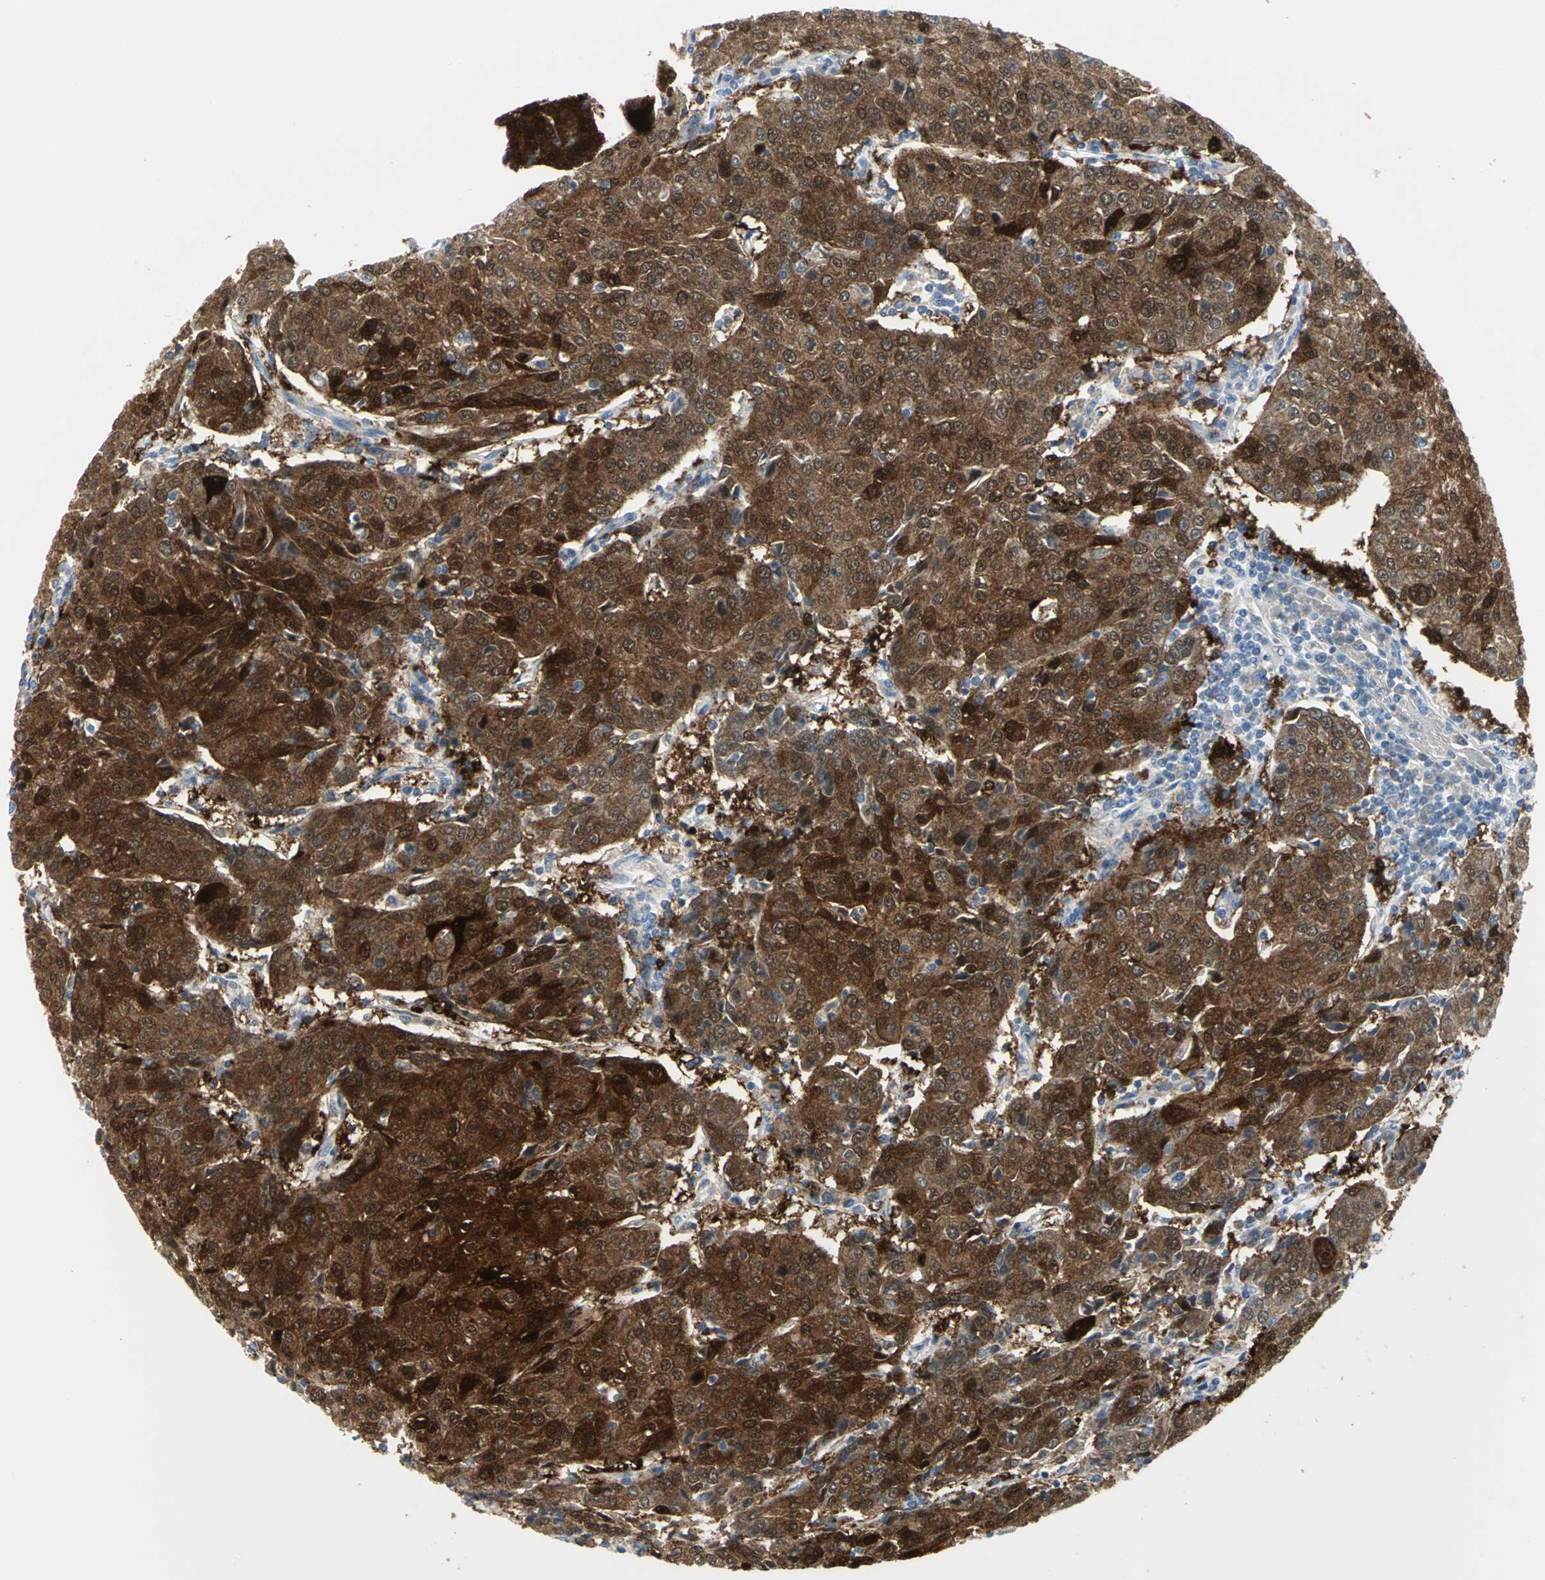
{"staining": {"intensity": "strong", "quantity": ">75%", "location": "cytoplasmic/membranous,nuclear"}, "tissue": "urothelial cancer", "cell_type": "Tumor cells", "image_type": "cancer", "snomed": [{"axis": "morphology", "description": "Urothelial carcinoma, High grade"}, {"axis": "topography", "description": "Urinary bladder"}], "caption": "DAB (3,3'-diaminobenzidine) immunohistochemical staining of human urothelial cancer demonstrates strong cytoplasmic/membranous and nuclear protein positivity in approximately >75% of tumor cells.", "gene": "SFN", "patient": {"sex": "female", "age": 85}}